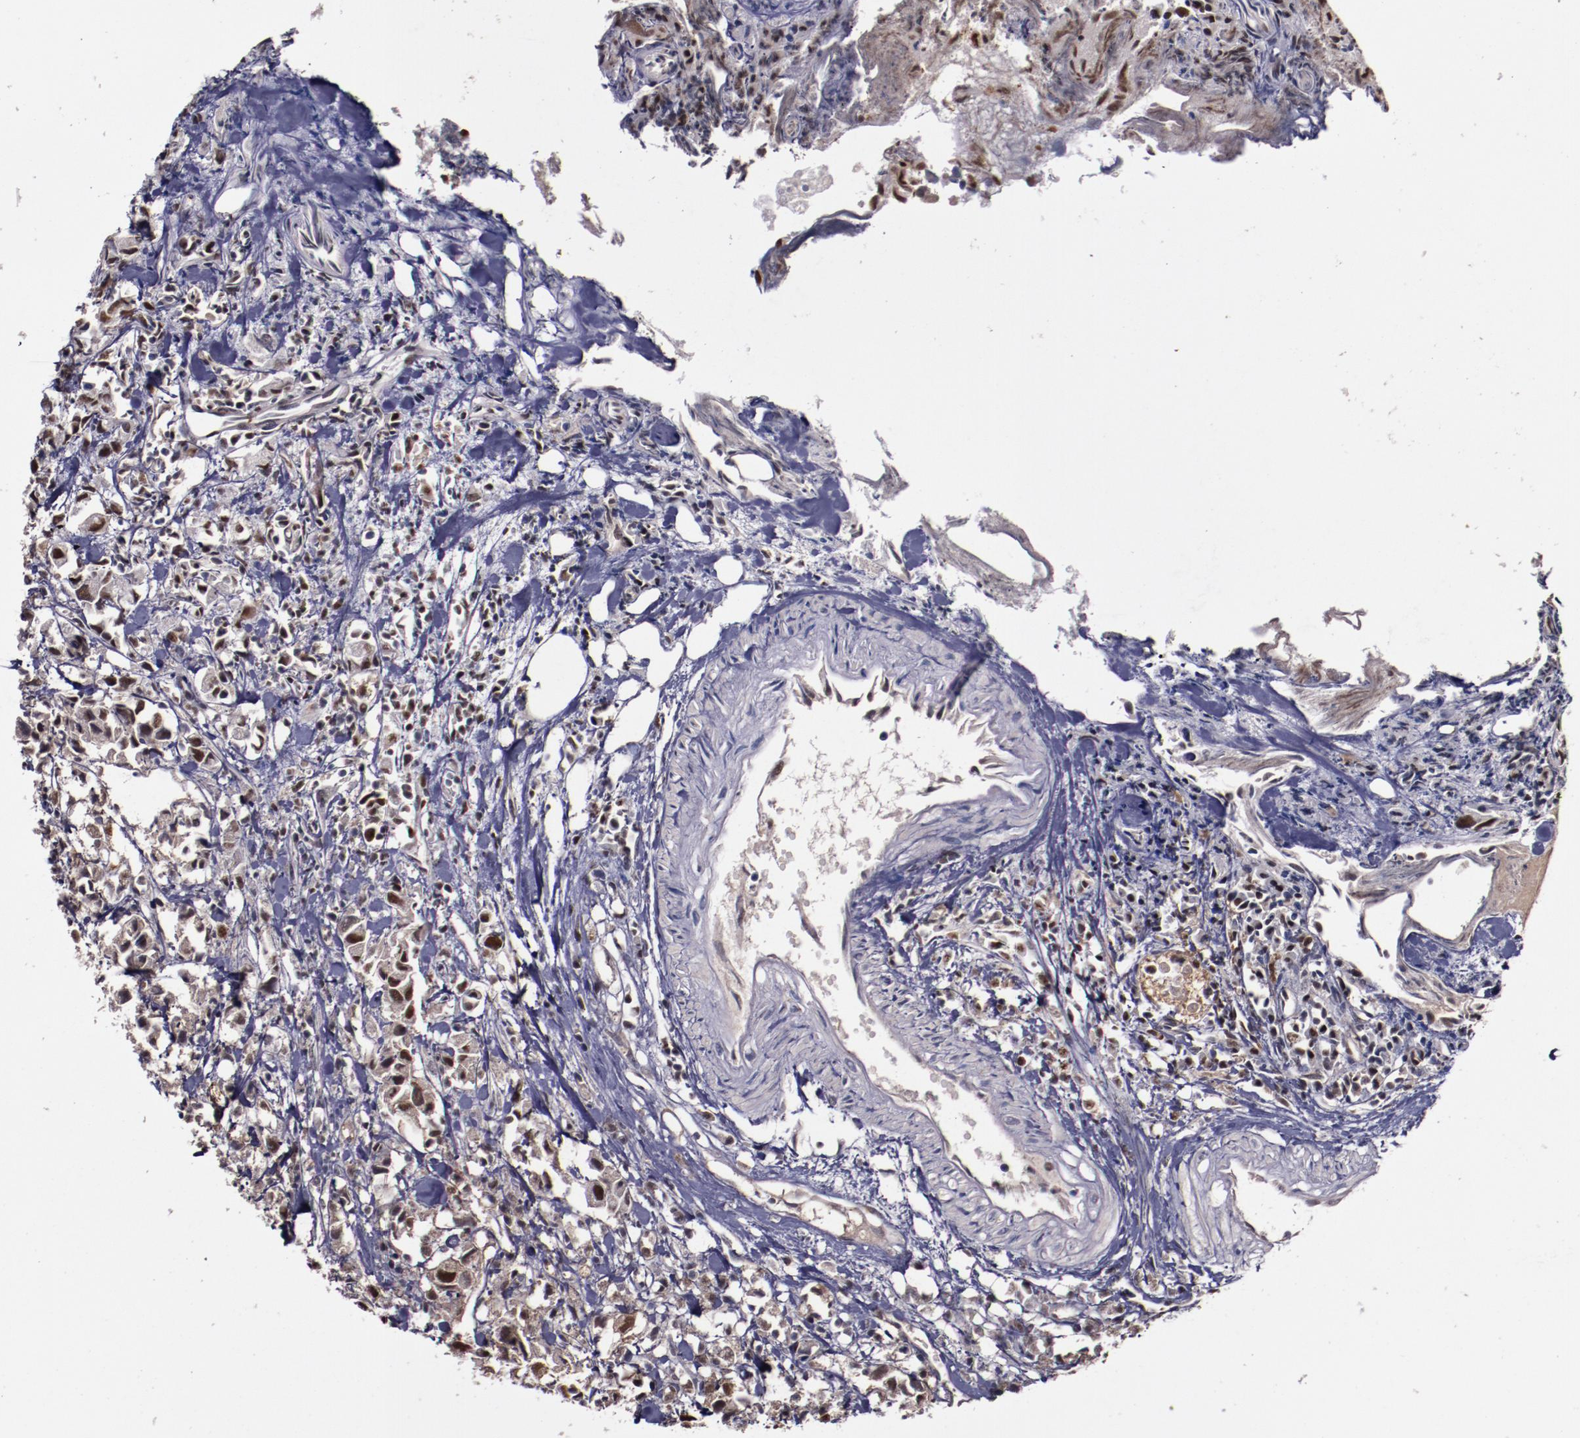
{"staining": {"intensity": "strong", "quantity": ">75%", "location": "nuclear"}, "tissue": "urothelial cancer", "cell_type": "Tumor cells", "image_type": "cancer", "snomed": [{"axis": "morphology", "description": "Urothelial carcinoma, High grade"}, {"axis": "topography", "description": "Urinary bladder"}], "caption": "Immunohistochemistry image of neoplastic tissue: human urothelial cancer stained using immunohistochemistry (IHC) exhibits high levels of strong protein expression localized specifically in the nuclear of tumor cells, appearing as a nuclear brown color.", "gene": "CHEK2", "patient": {"sex": "female", "age": 75}}